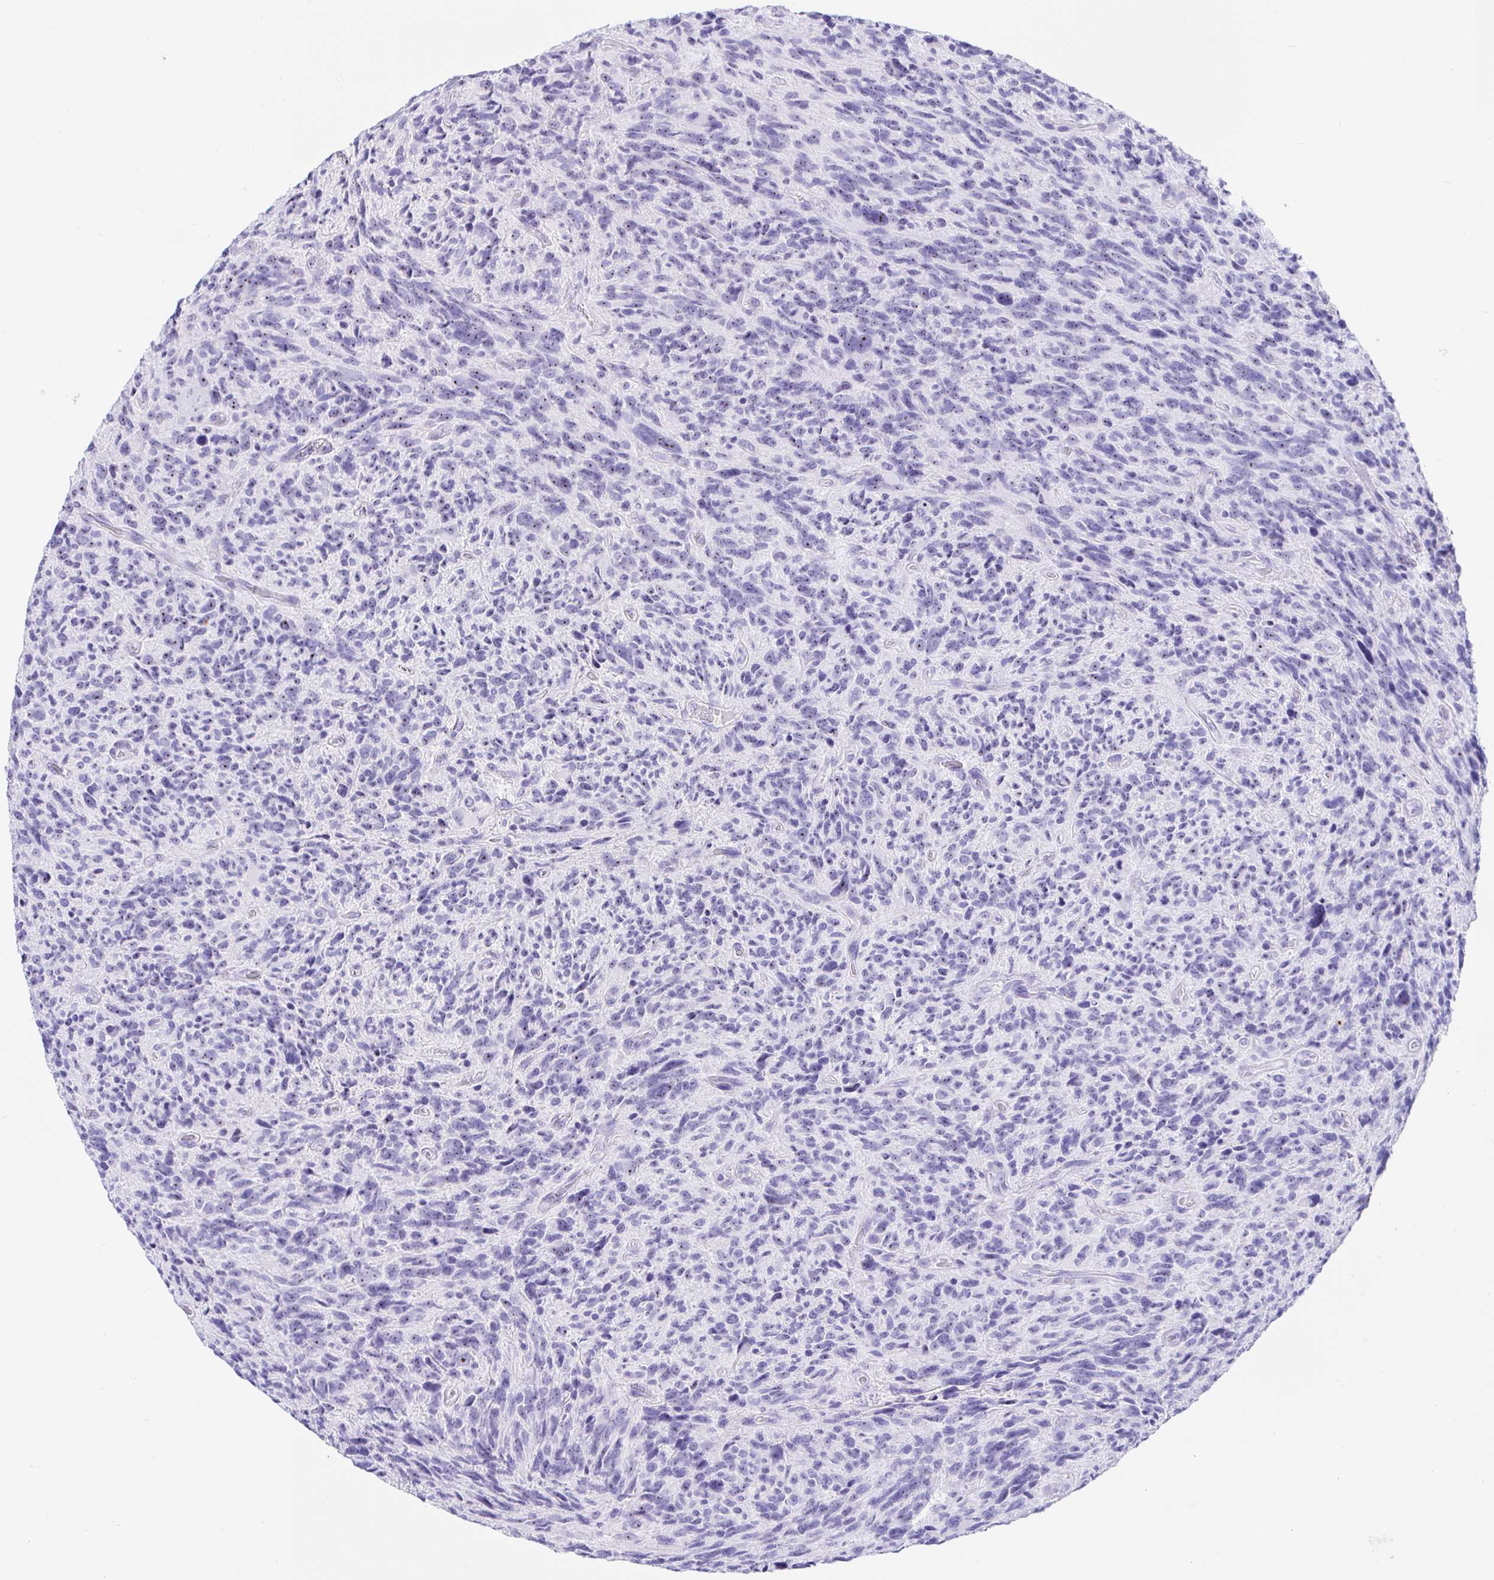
{"staining": {"intensity": "negative", "quantity": "none", "location": "none"}, "tissue": "glioma", "cell_type": "Tumor cells", "image_type": "cancer", "snomed": [{"axis": "morphology", "description": "Glioma, malignant, High grade"}, {"axis": "topography", "description": "Brain"}], "caption": "Glioma was stained to show a protein in brown. There is no significant expression in tumor cells.", "gene": "PRAMEF19", "patient": {"sex": "male", "age": 46}}